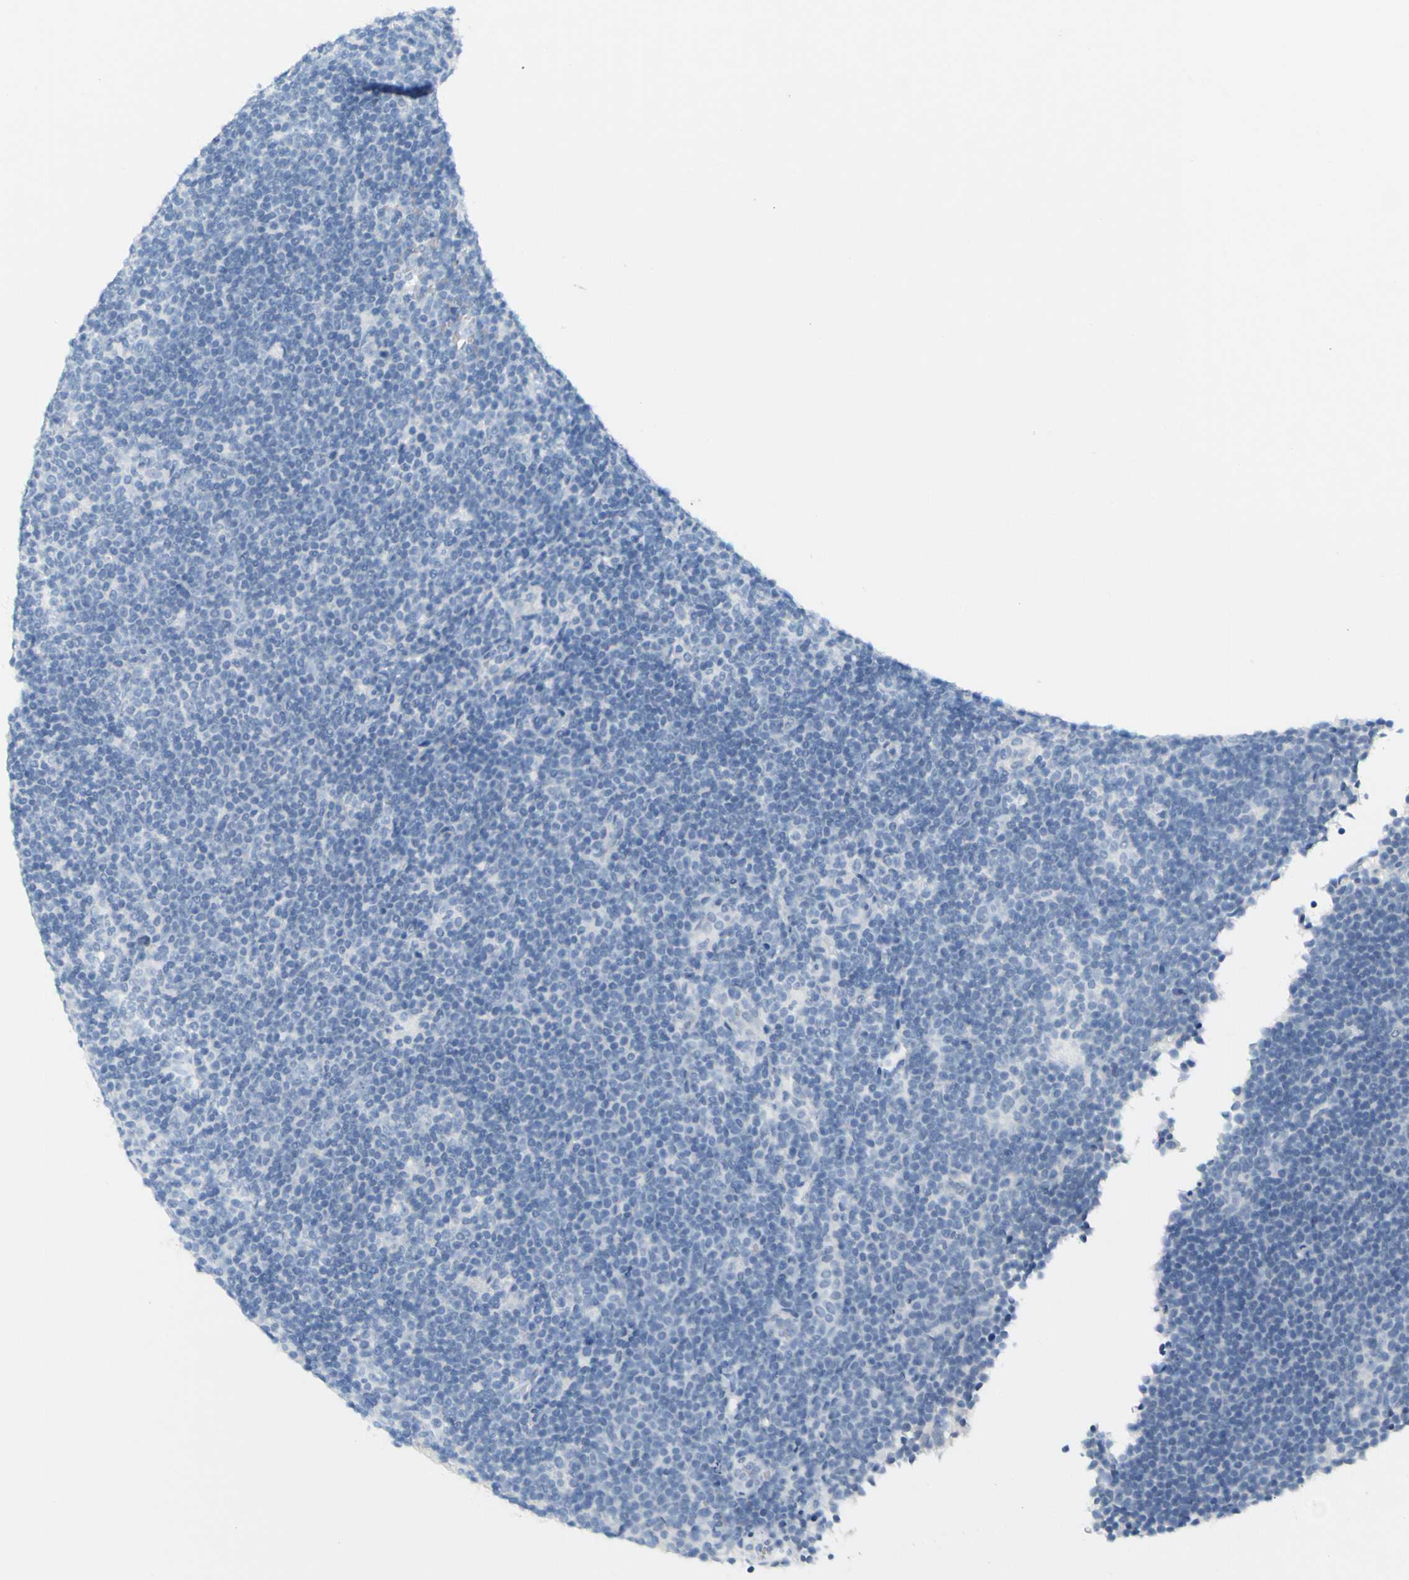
{"staining": {"intensity": "negative", "quantity": "none", "location": "none"}, "tissue": "lymphoma", "cell_type": "Tumor cells", "image_type": "cancer", "snomed": [{"axis": "morphology", "description": "Hodgkin's disease, NOS"}, {"axis": "topography", "description": "Lymph node"}], "caption": "Tumor cells are negative for brown protein staining in Hodgkin's disease.", "gene": "OPN1SW", "patient": {"sex": "female", "age": 57}}